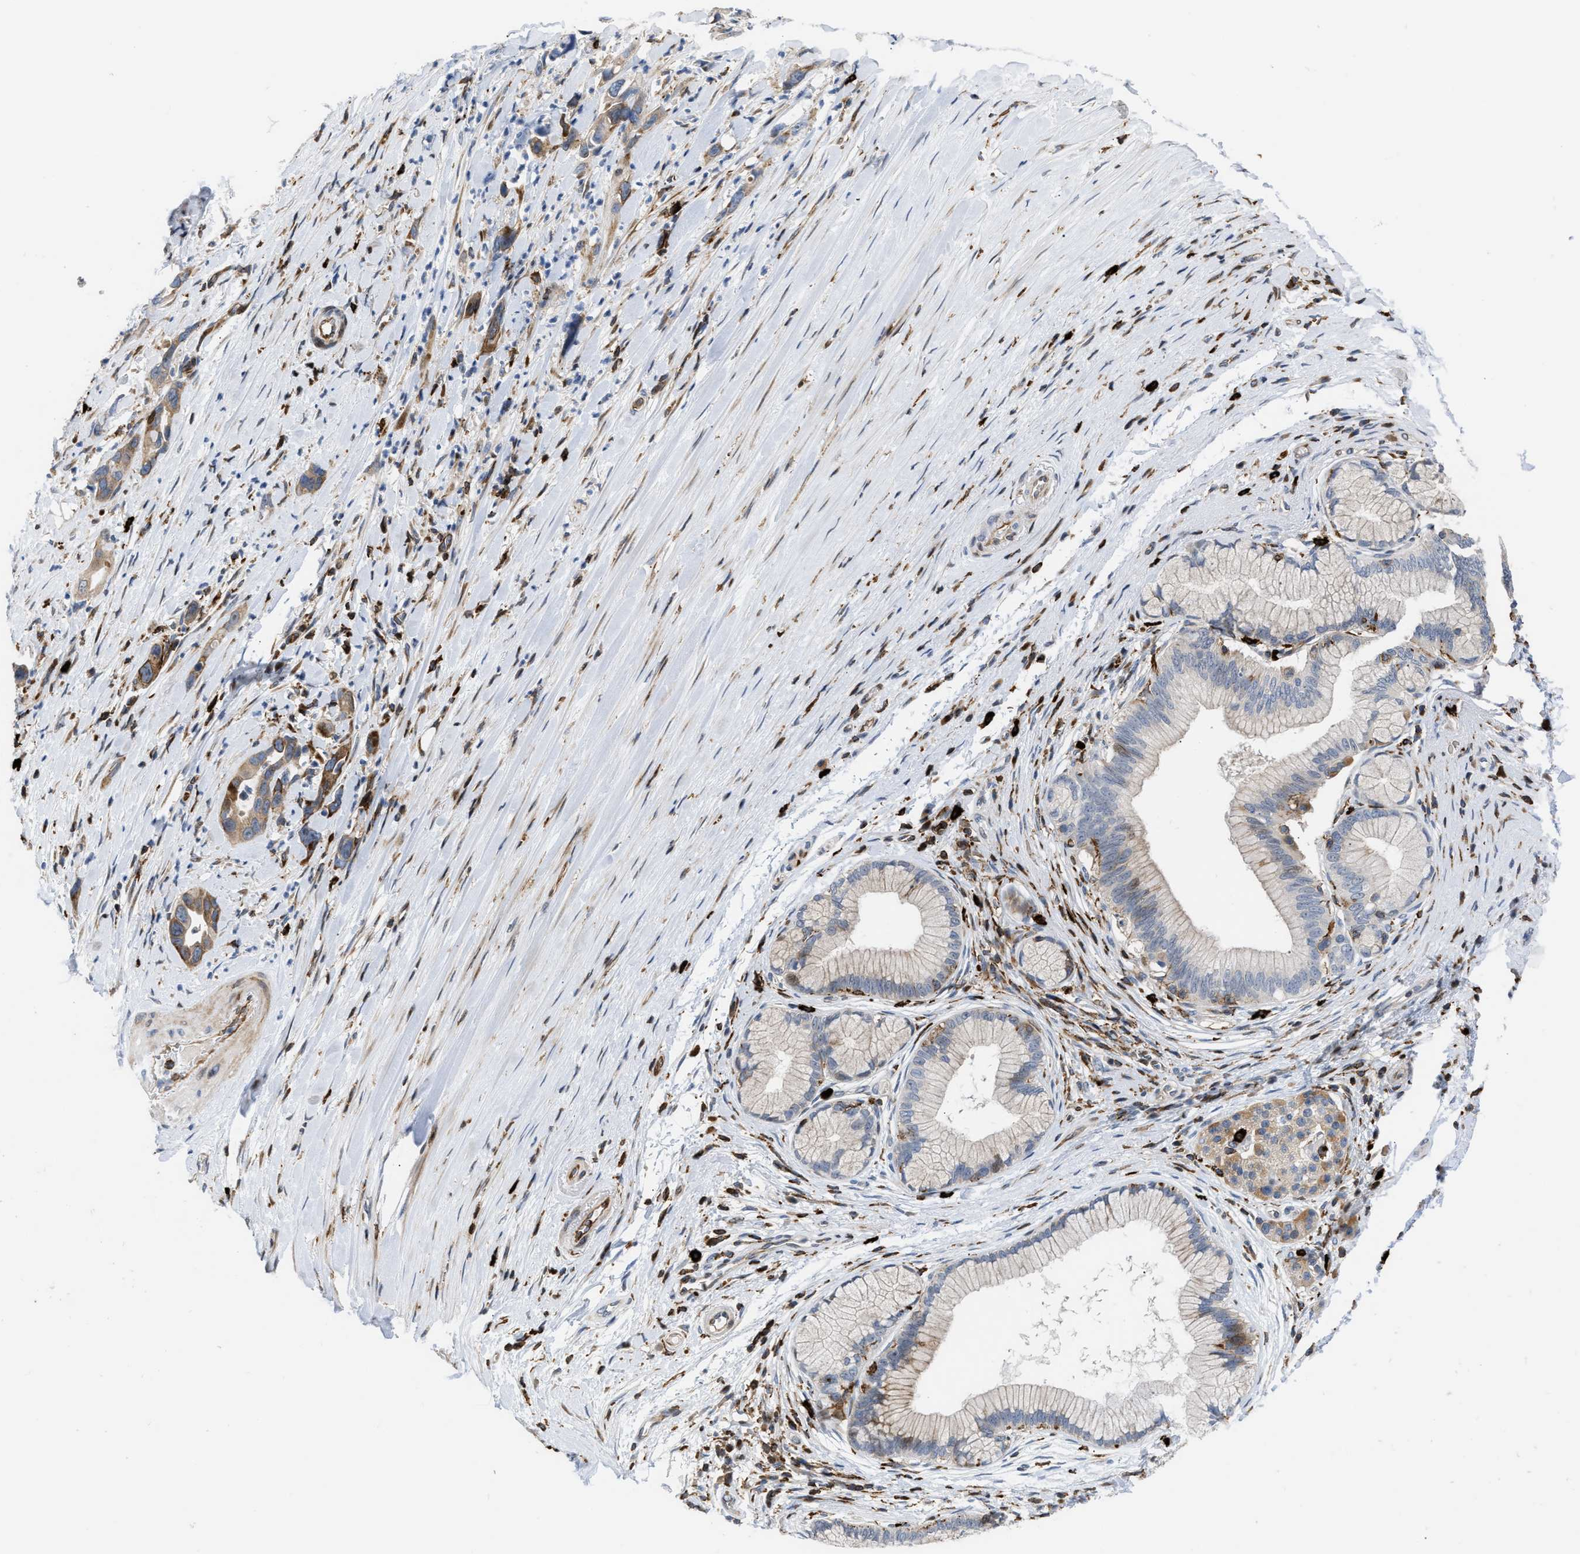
{"staining": {"intensity": "weak", "quantity": "25%-75%", "location": "cytoplasmic/membranous"}, "tissue": "pancreatic cancer", "cell_type": "Tumor cells", "image_type": "cancer", "snomed": [{"axis": "morphology", "description": "Adenocarcinoma, NOS"}, {"axis": "topography", "description": "Pancreas"}], "caption": "This image reveals immunohistochemistry staining of adenocarcinoma (pancreatic), with low weak cytoplasmic/membranous staining in approximately 25%-75% of tumor cells.", "gene": "ATP9A", "patient": {"sex": "female", "age": 70}}